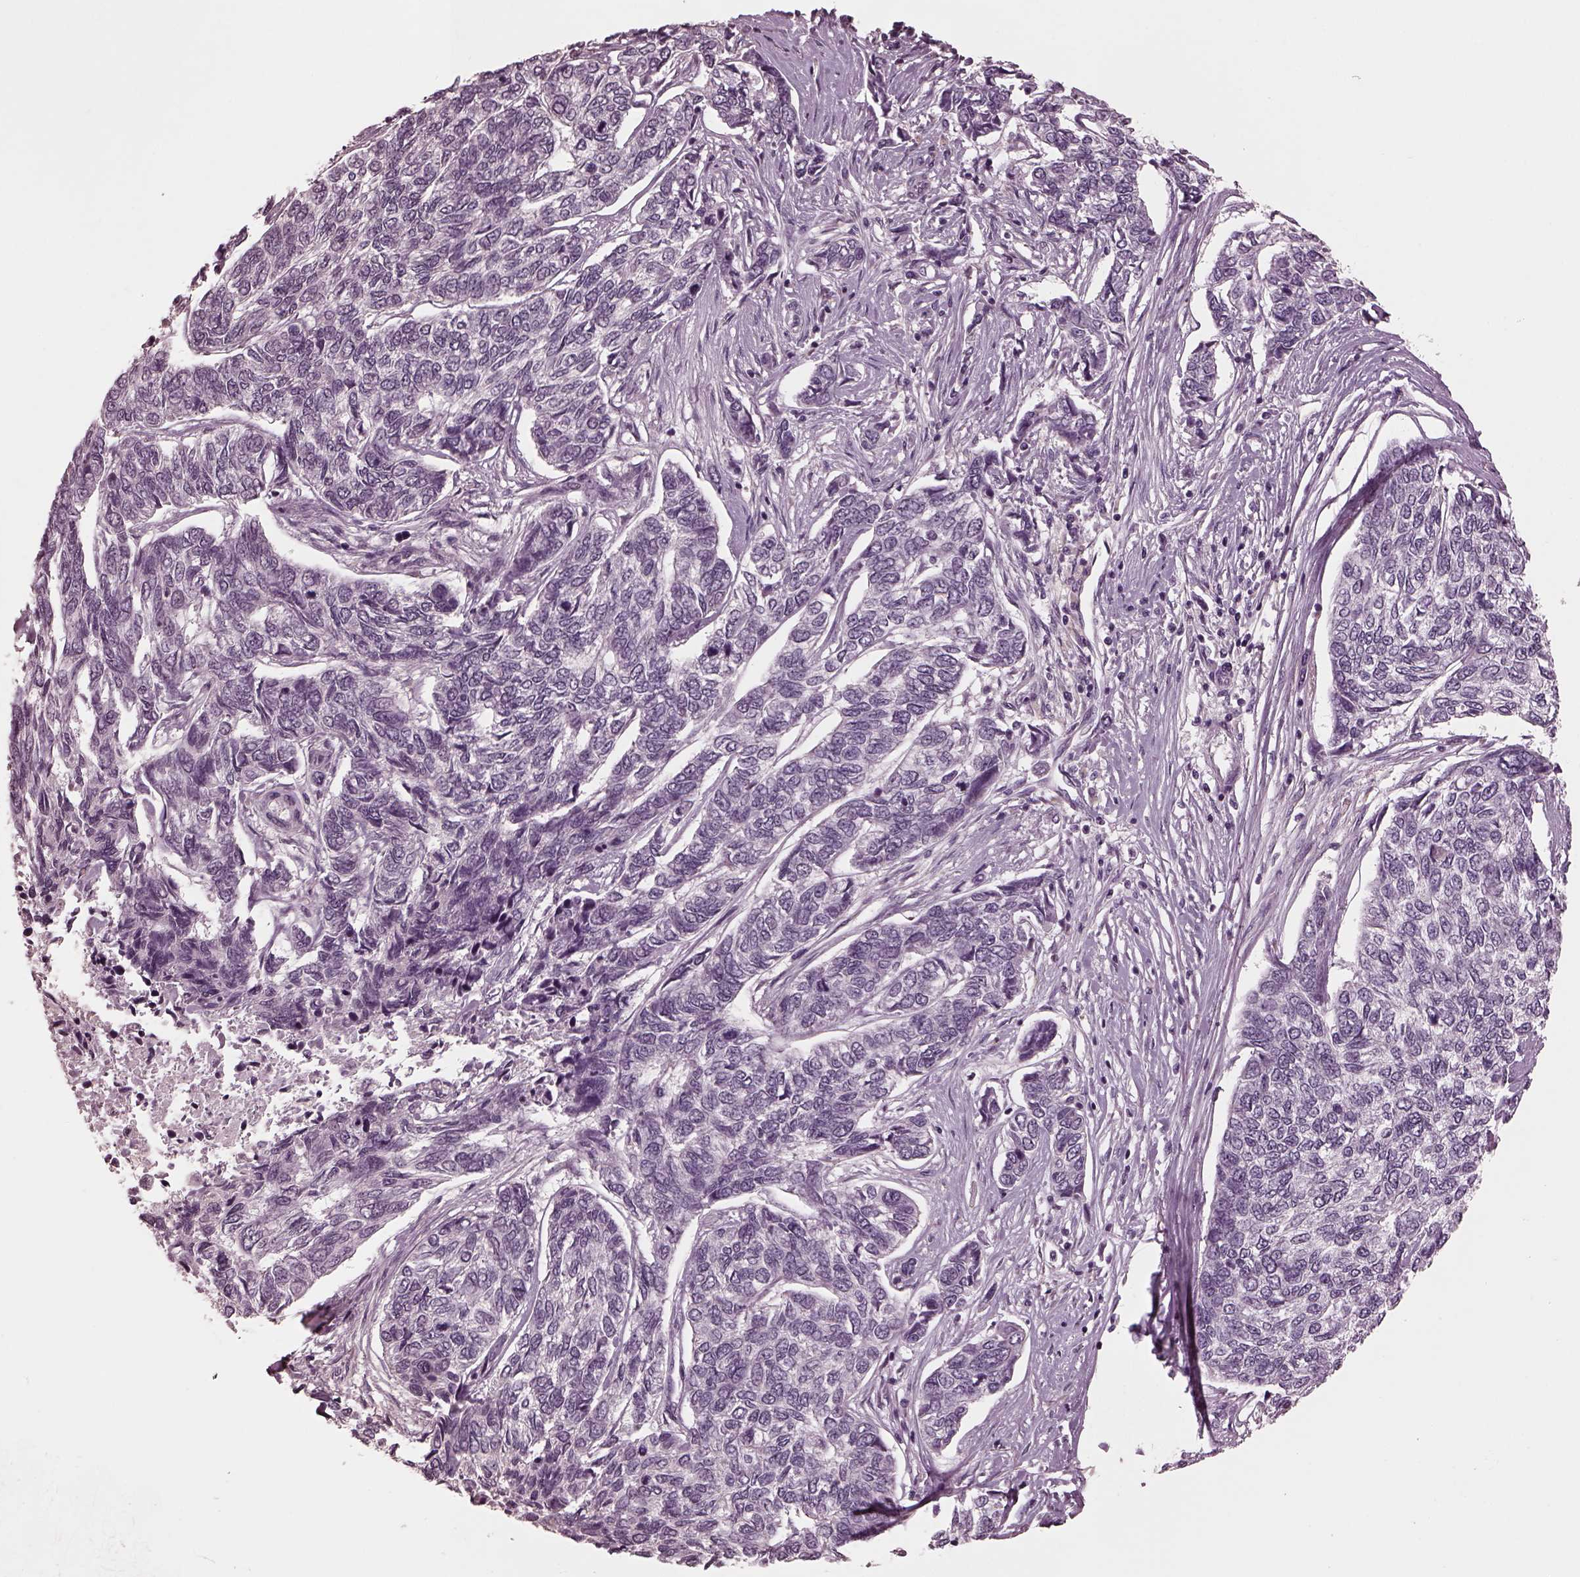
{"staining": {"intensity": "negative", "quantity": "none", "location": "none"}, "tissue": "skin cancer", "cell_type": "Tumor cells", "image_type": "cancer", "snomed": [{"axis": "morphology", "description": "Basal cell carcinoma"}, {"axis": "topography", "description": "Skin"}], "caption": "A high-resolution image shows IHC staining of basal cell carcinoma (skin), which displays no significant expression in tumor cells.", "gene": "RCVRN", "patient": {"sex": "female", "age": 65}}